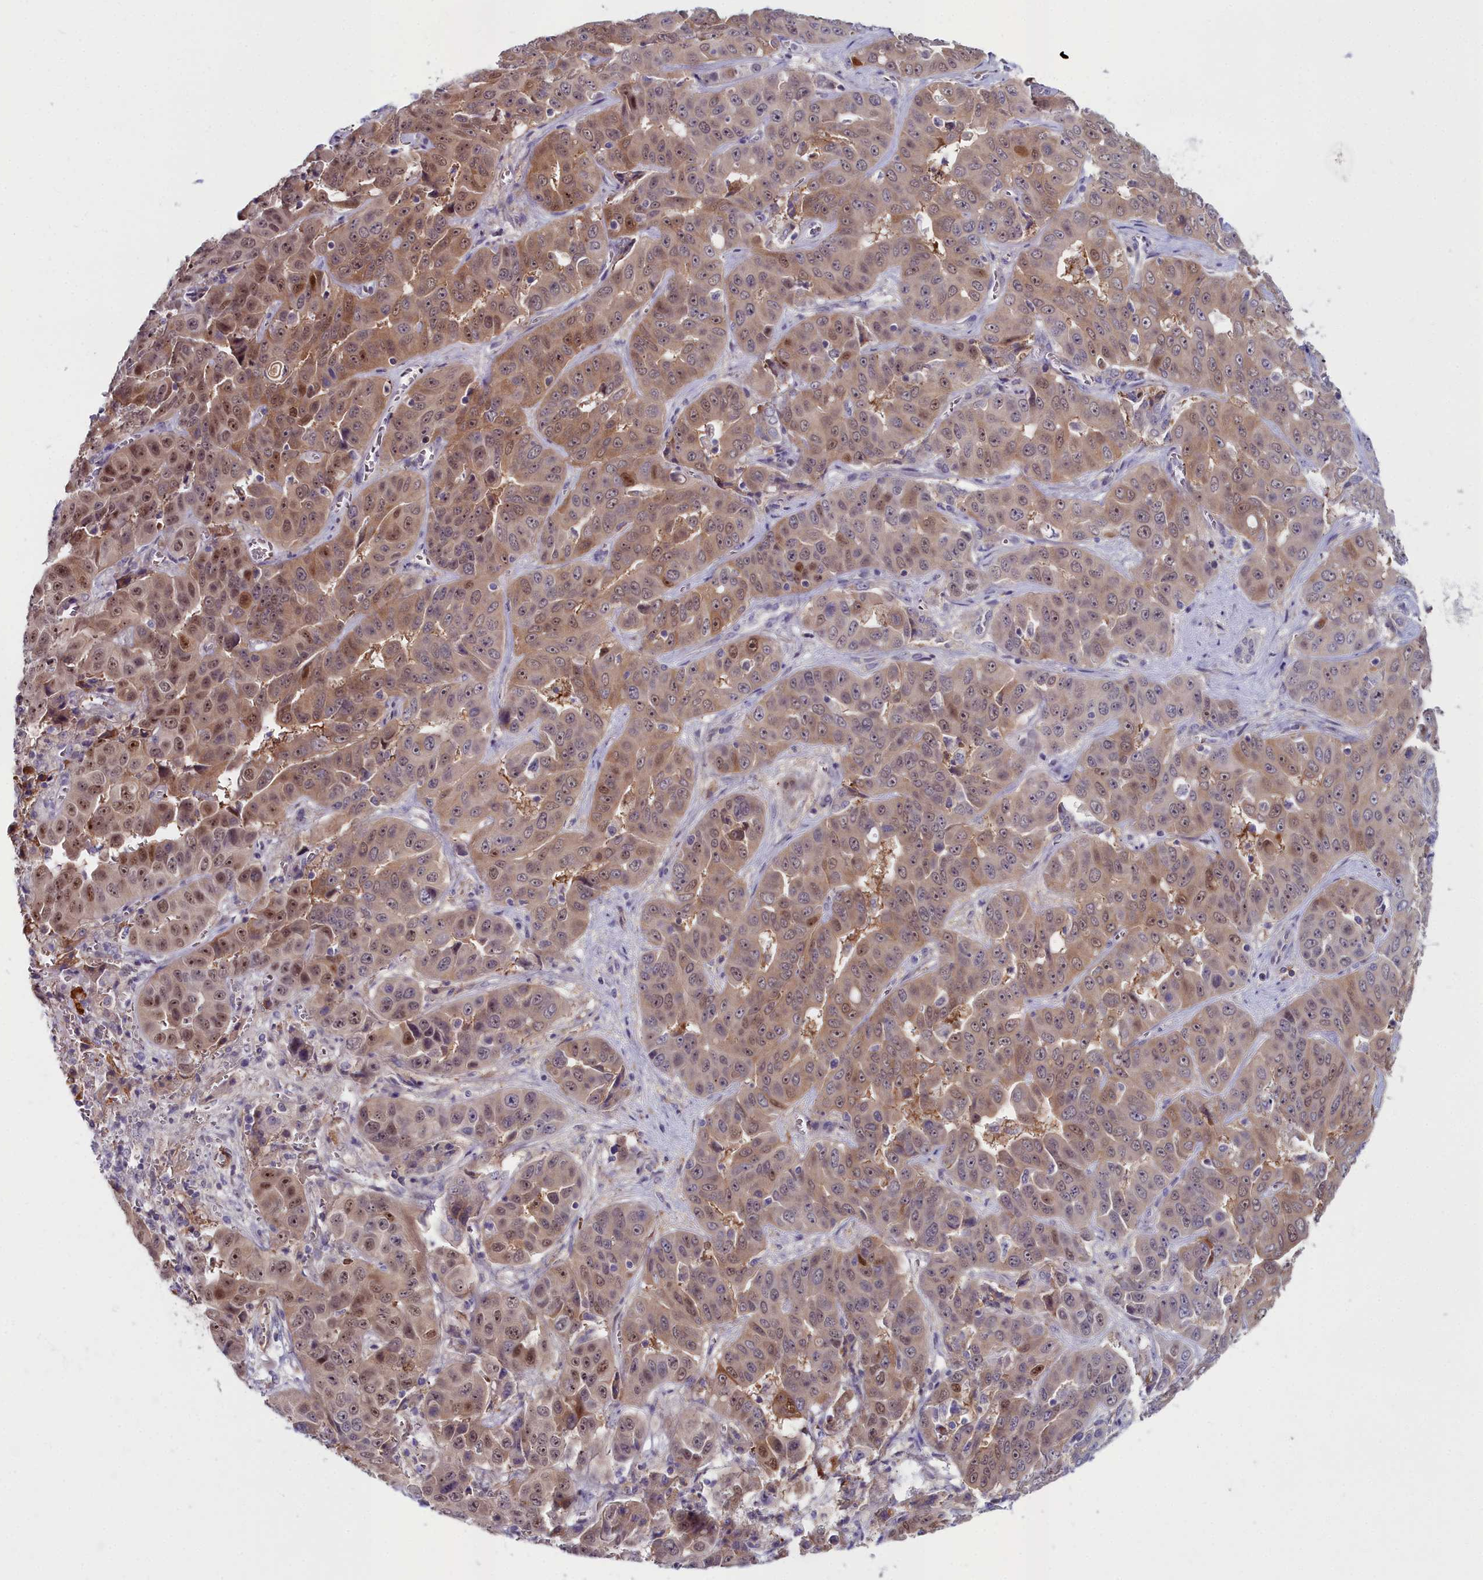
{"staining": {"intensity": "moderate", "quantity": ">75%", "location": "cytoplasmic/membranous,nuclear"}, "tissue": "liver cancer", "cell_type": "Tumor cells", "image_type": "cancer", "snomed": [{"axis": "morphology", "description": "Cholangiocarcinoma"}, {"axis": "topography", "description": "Liver"}], "caption": "High-magnification brightfield microscopy of liver cancer stained with DAB (3,3'-diaminobenzidine) (brown) and counterstained with hematoxylin (blue). tumor cells exhibit moderate cytoplasmic/membranous and nuclear expression is identified in approximately>75% of cells. The staining is performed using DAB brown chromogen to label protein expression. The nuclei are counter-stained blue using hematoxylin.", "gene": "KCTD18", "patient": {"sex": "female", "age": 52}}